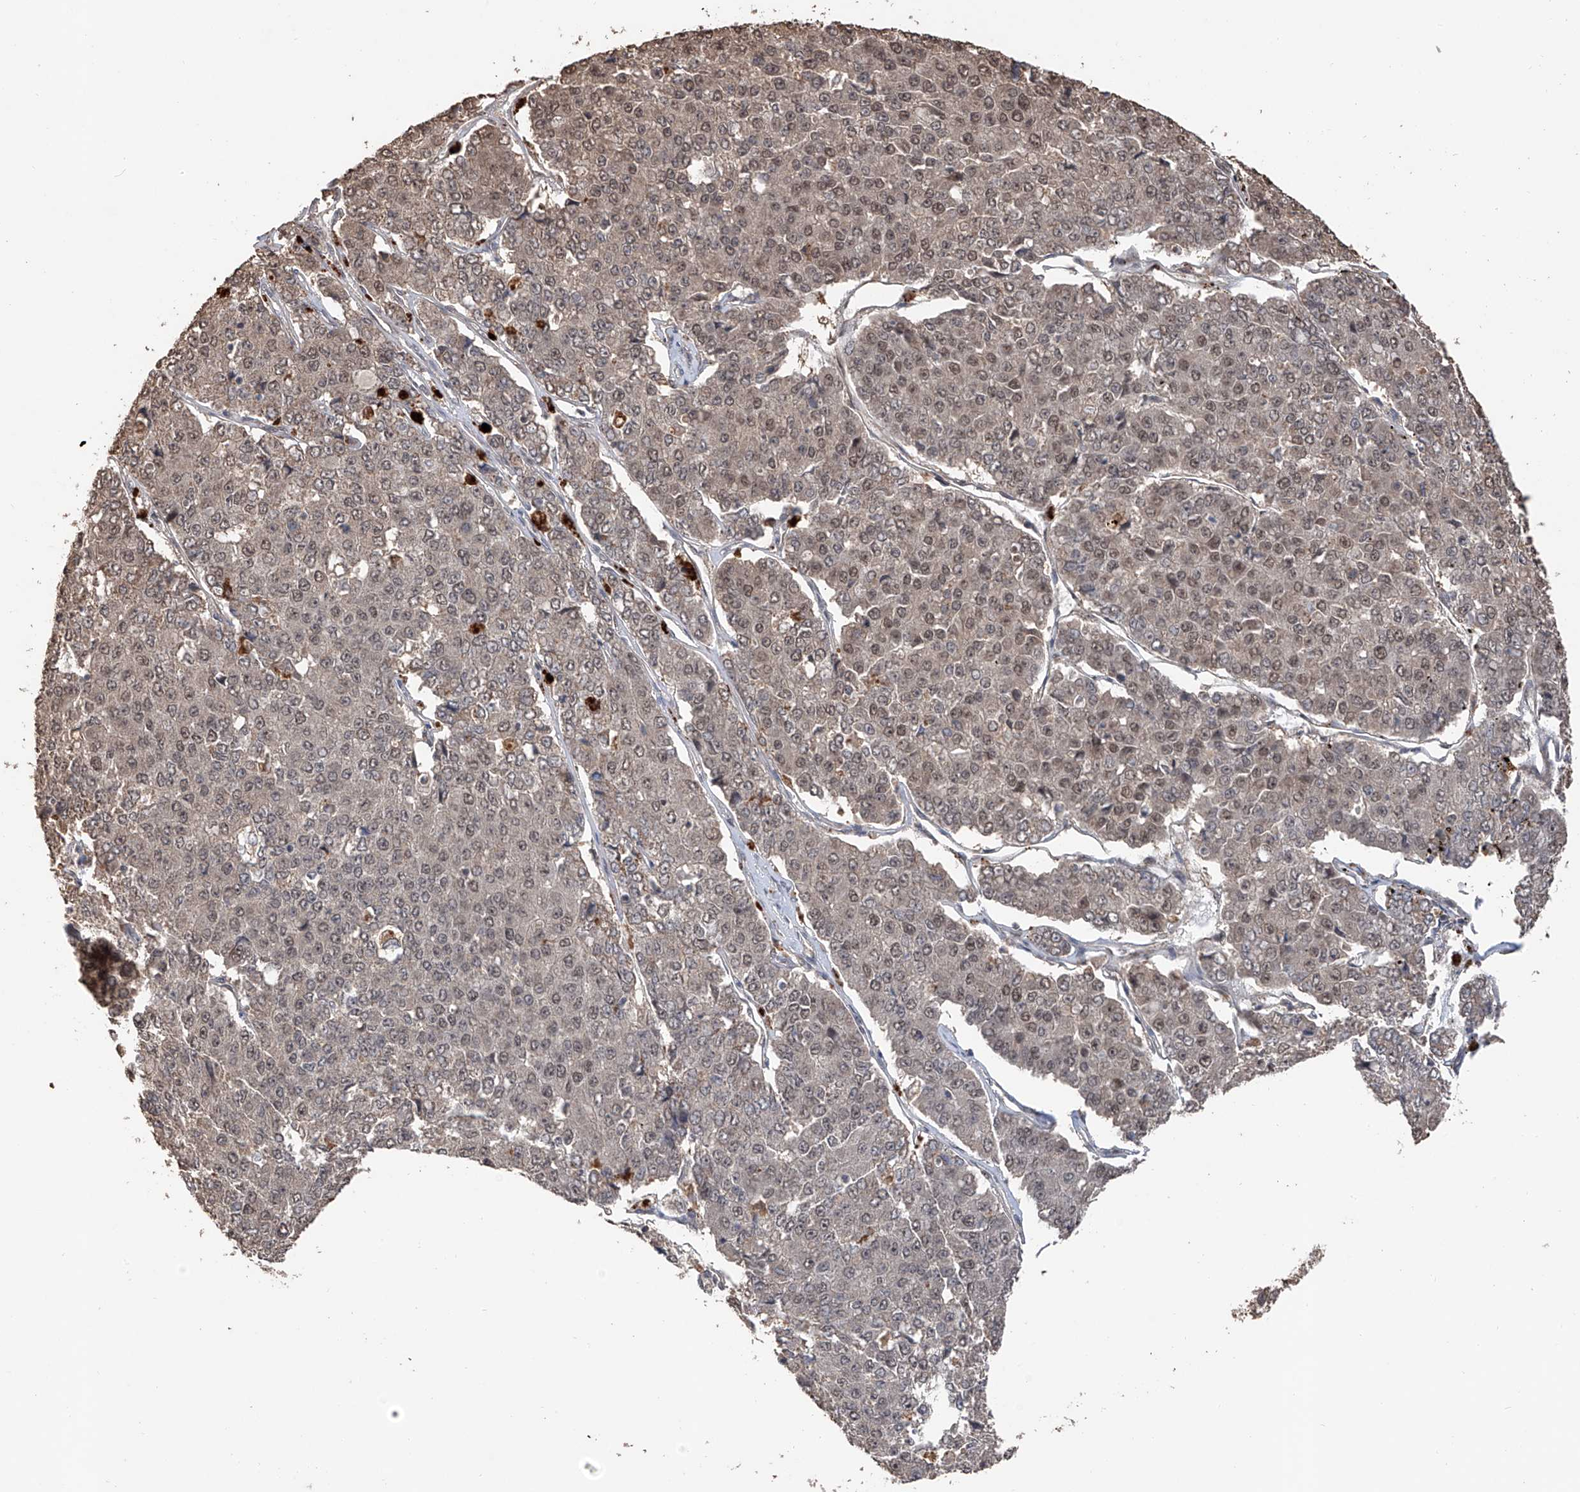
{"staining": {"intensity": "moderate", "quantity": "25%-75%", "location": "nuclear"}, "tissue": "pancreatic cancer", "cell_type": "Tumor cells", "image_type": "cancer", "snomed": [{"axis": "morphology", "description": "Adenocarcinoma, NOS"}, {"axis": "topography", "description": "Pancreas"}], "caption": "Brown immunohistochemical staining in human pancreatic cancer reveals moderate nuclear positivity in about 25%-75% of tumor cells.", "gene": "FAM135A", "patient": {"sex": "male", "age": 50}}